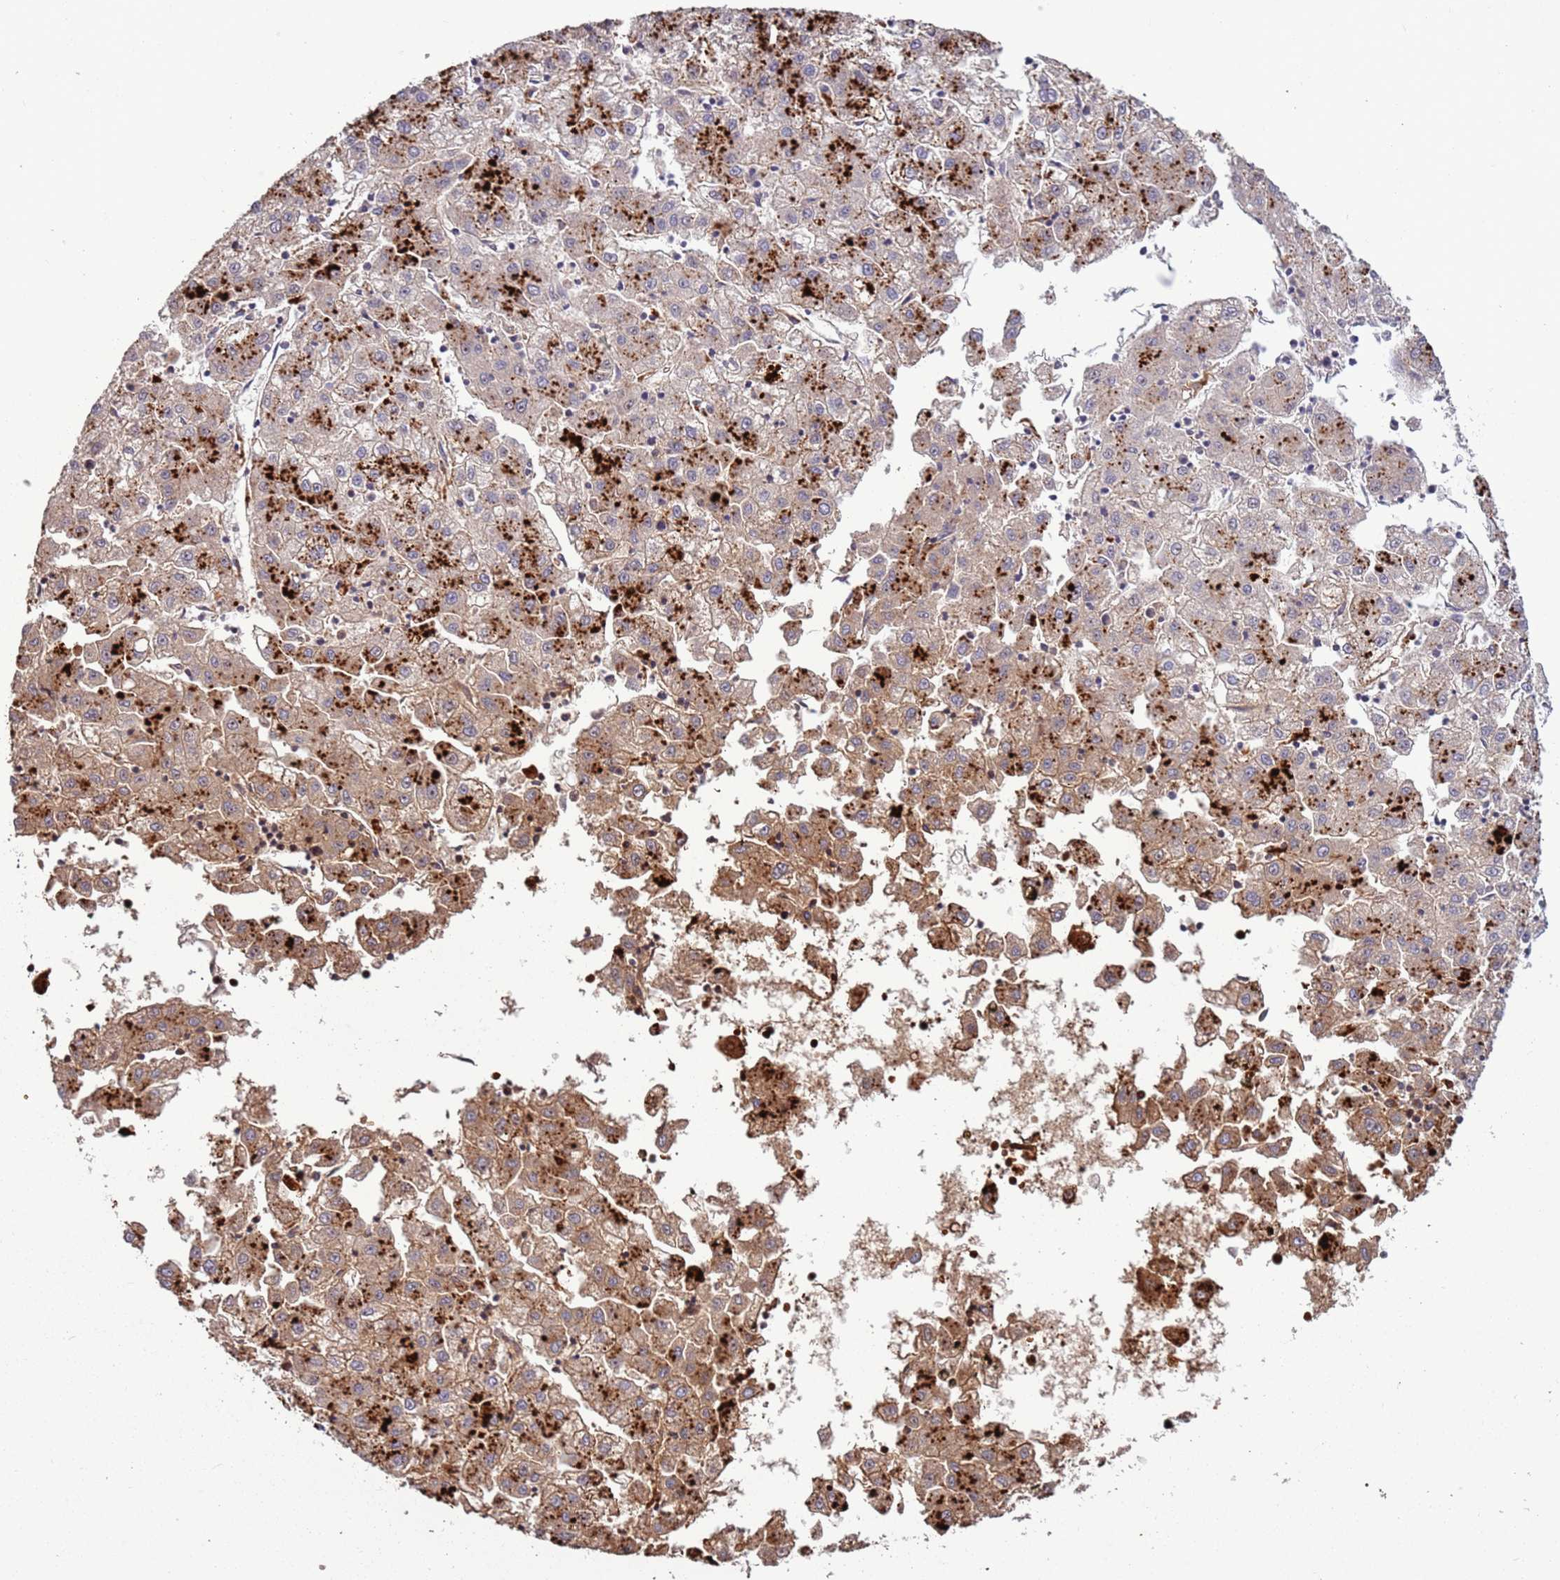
{"staining": {"intensity": "strong", "quantity": "25%-75%", "location": "cytoplasmic/membranous"}, "tissue": "liver cancer", "cell_type": "Tumor cells", "image_type": "cancer", "snomed": [{"axis": "morphology", "description": "Carcinoma, Hepatocellular, NOS"}, {"axis": "topography", "description": "Liver"}], "caption": "Brown immunohistochemical staining in hepatocellular carcinoma (liver) shows strong cytoplasmic/membranous positivity in about 25%-75% of tumor cells.", "gene": "VPS36", "patient": {"sex": "male", "age": 72}}